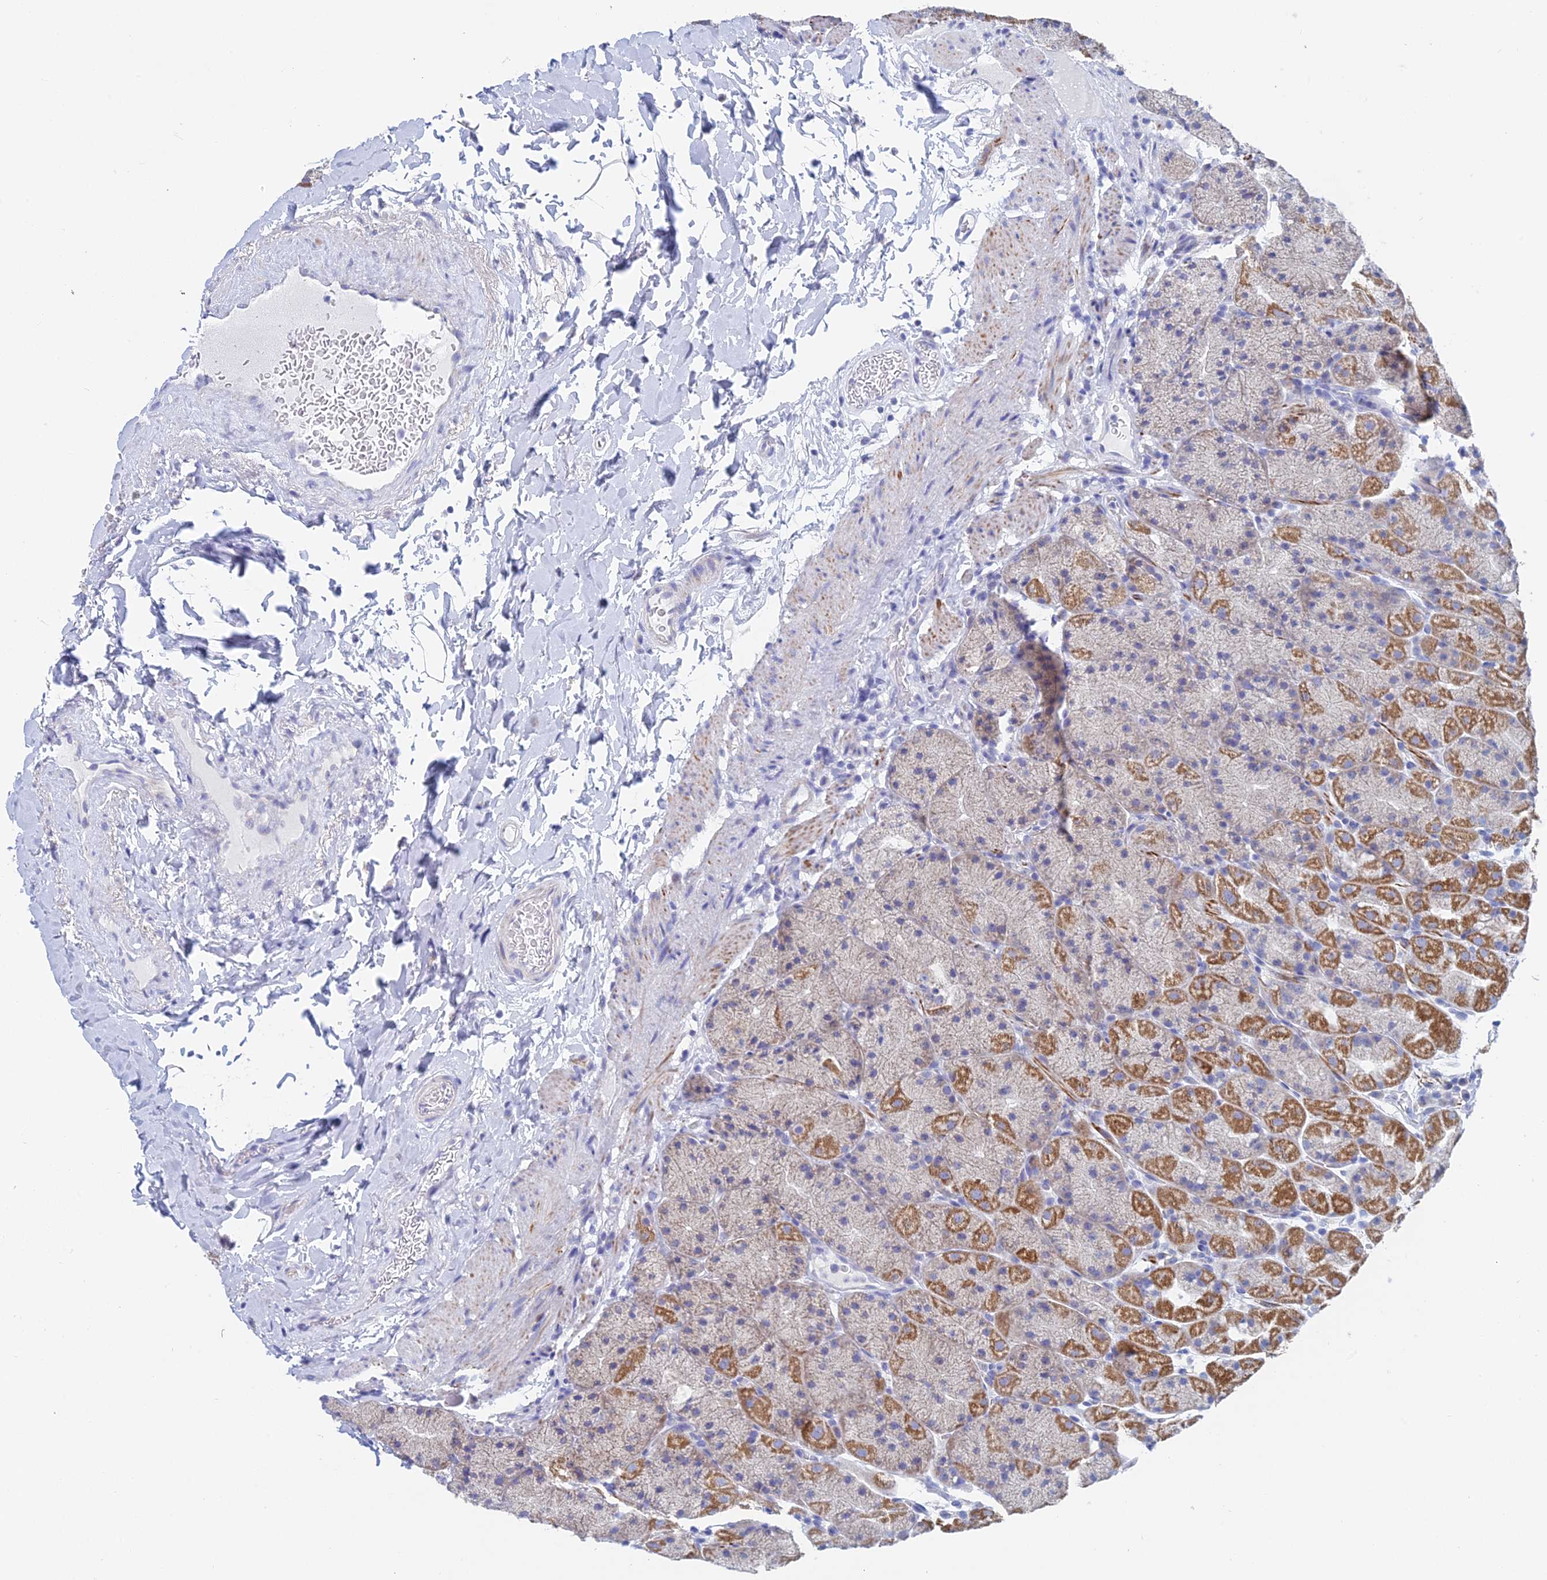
{"staining": {"intensity": "moderate", "quantity": "25%-75%", "location": "cytoplasmic/membranous"}, "tissue": "stomach", "cell_type": "Glandular cells", "image_type": "normal", "snomed": [{"axis": "morphology", "description": "Normal tissue, NOS"}, {"axis": "topography", "description": "Stomach, upper"}, {"axis": "topography", "description": "Stomach, lower"}], "caption": "An IHC image of normal tissue is shown. Protein staining in brown shows moderate cytoplasmic/membranous positivity in stomach within glandular cells. (DAB IHC with brightfield microscopy, high magnification).", "gene": "ACSM1", "patient": {"sex": "male", "age": 67}}